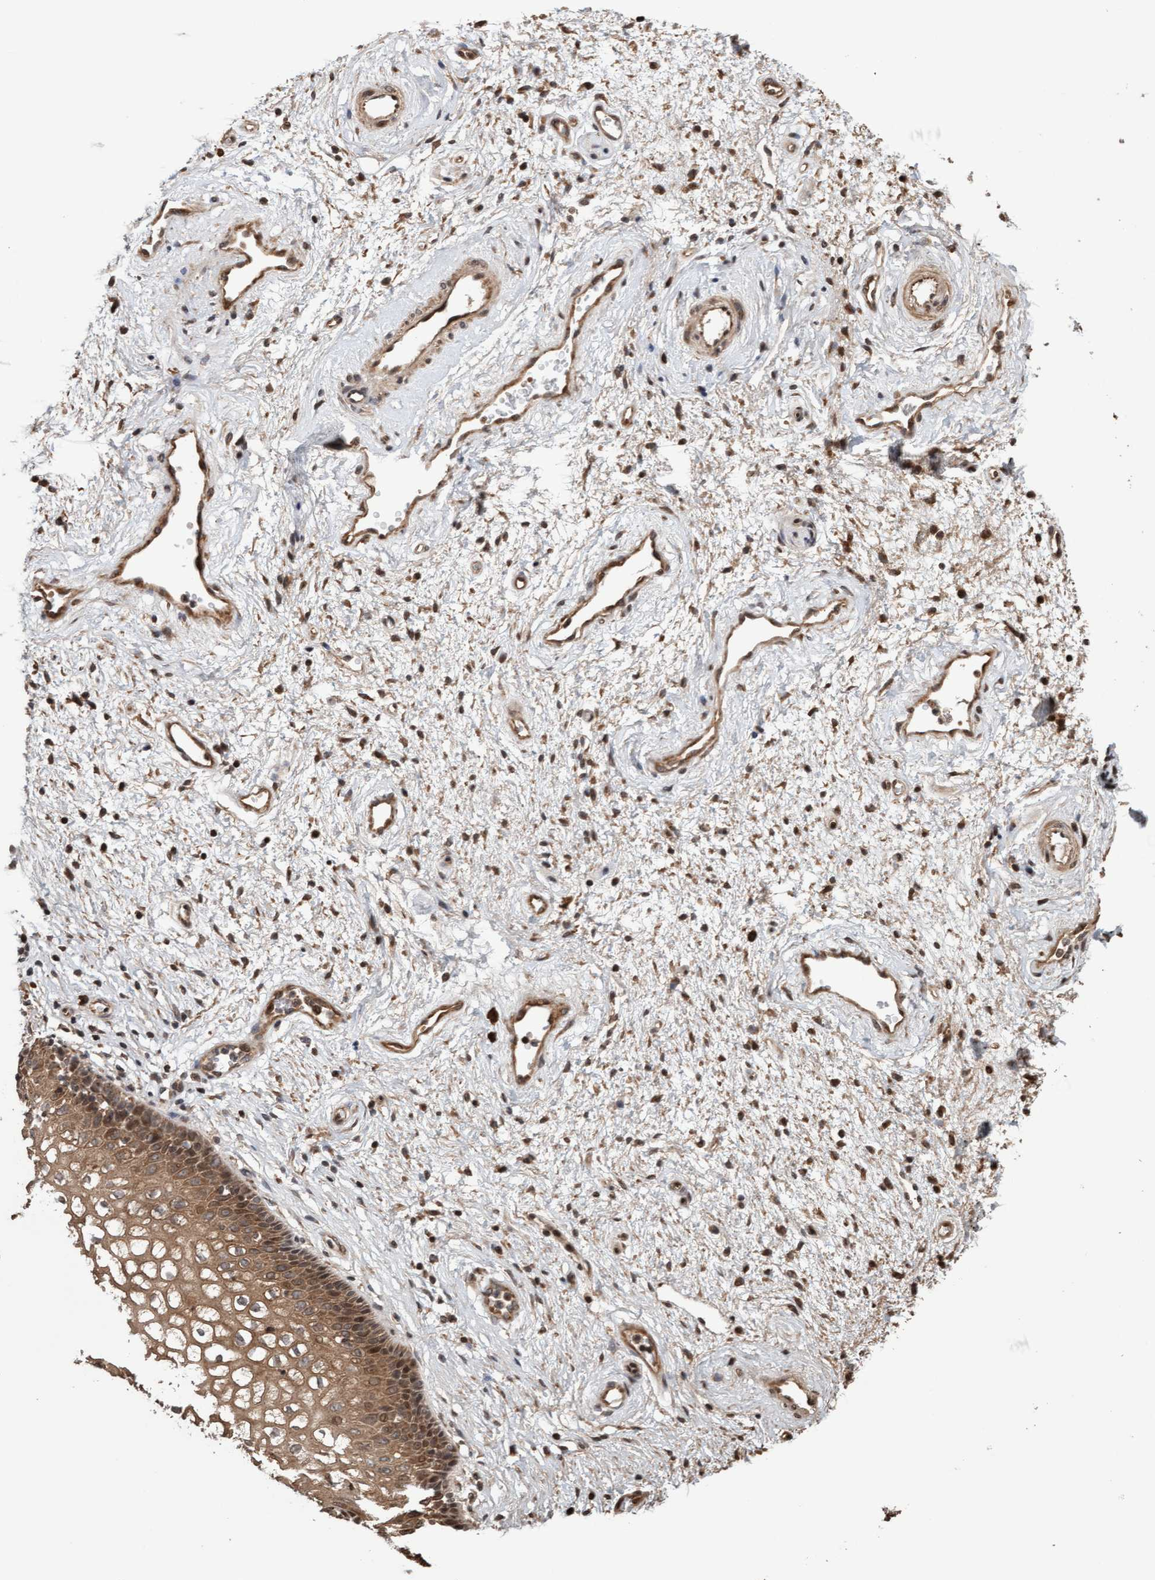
{"staining": {"intensity": "moderate", "quantity": ">75%", "location": "cytoplasmic/membranous,nuclear"}, "tissue": "vagina", "cell_type": "Squamous epithelial cells", "image_type": "normal", "snomed": [{"axis": "morphology", "description": "Normal tissue, NOS"}, {"axis": "topography", "description": "Vagina"}], "caption": "Protein expression analysis of unremarkable human vagina reveals moderate cytoplasmic/membranous,nuclear expression in about >75% of squamous epithelial cells. Ihc stains the protein in brown and the nuclei are stained blue.", "gene": "PECR", "patient": {"sex": "female", "age": 34}}